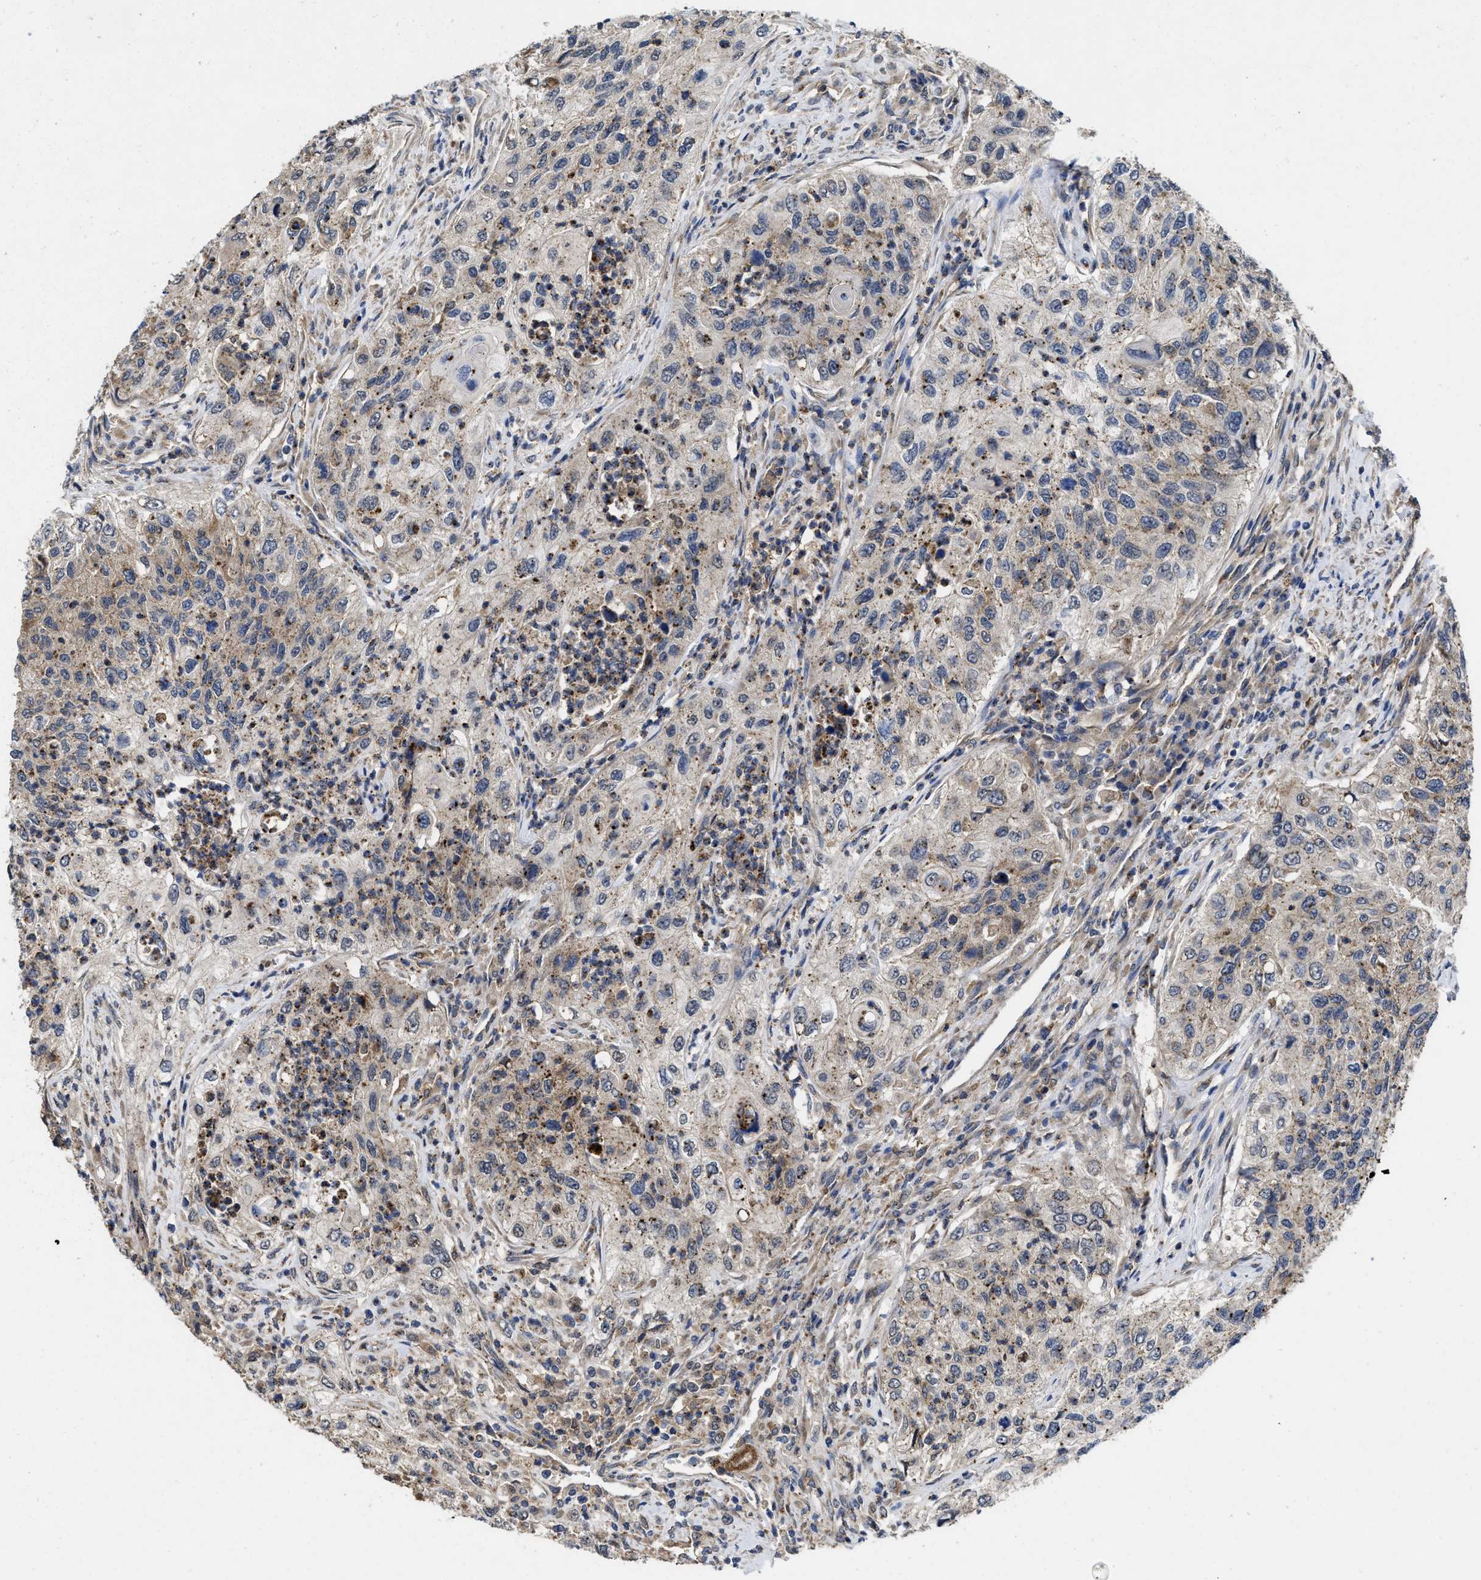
{"staining": {"intensity": "weak", "quantity": "<25%", "location": "cytoplasmic/membranous"}, "tissue": "urothelial cancer", "cell_type": "Tumor cells", "image_type": "cancer", "snomed": [{"axis": "morphology", "description": "Urothelial carcinoma, High grade"}, {"axis": "topography", "description": "Urinary bladder"}], "caption": "High power microscopy histopathology image of an immunohistochemistry (IHC) photomicrograph of high-grade urothelial carcinoma, revealing no significant staining in tumor cells. (Brightfield microscopy of DAB IHC at high magnification).", "gene": "PKD2", "patient": {"sex": "female", "age": 60}}